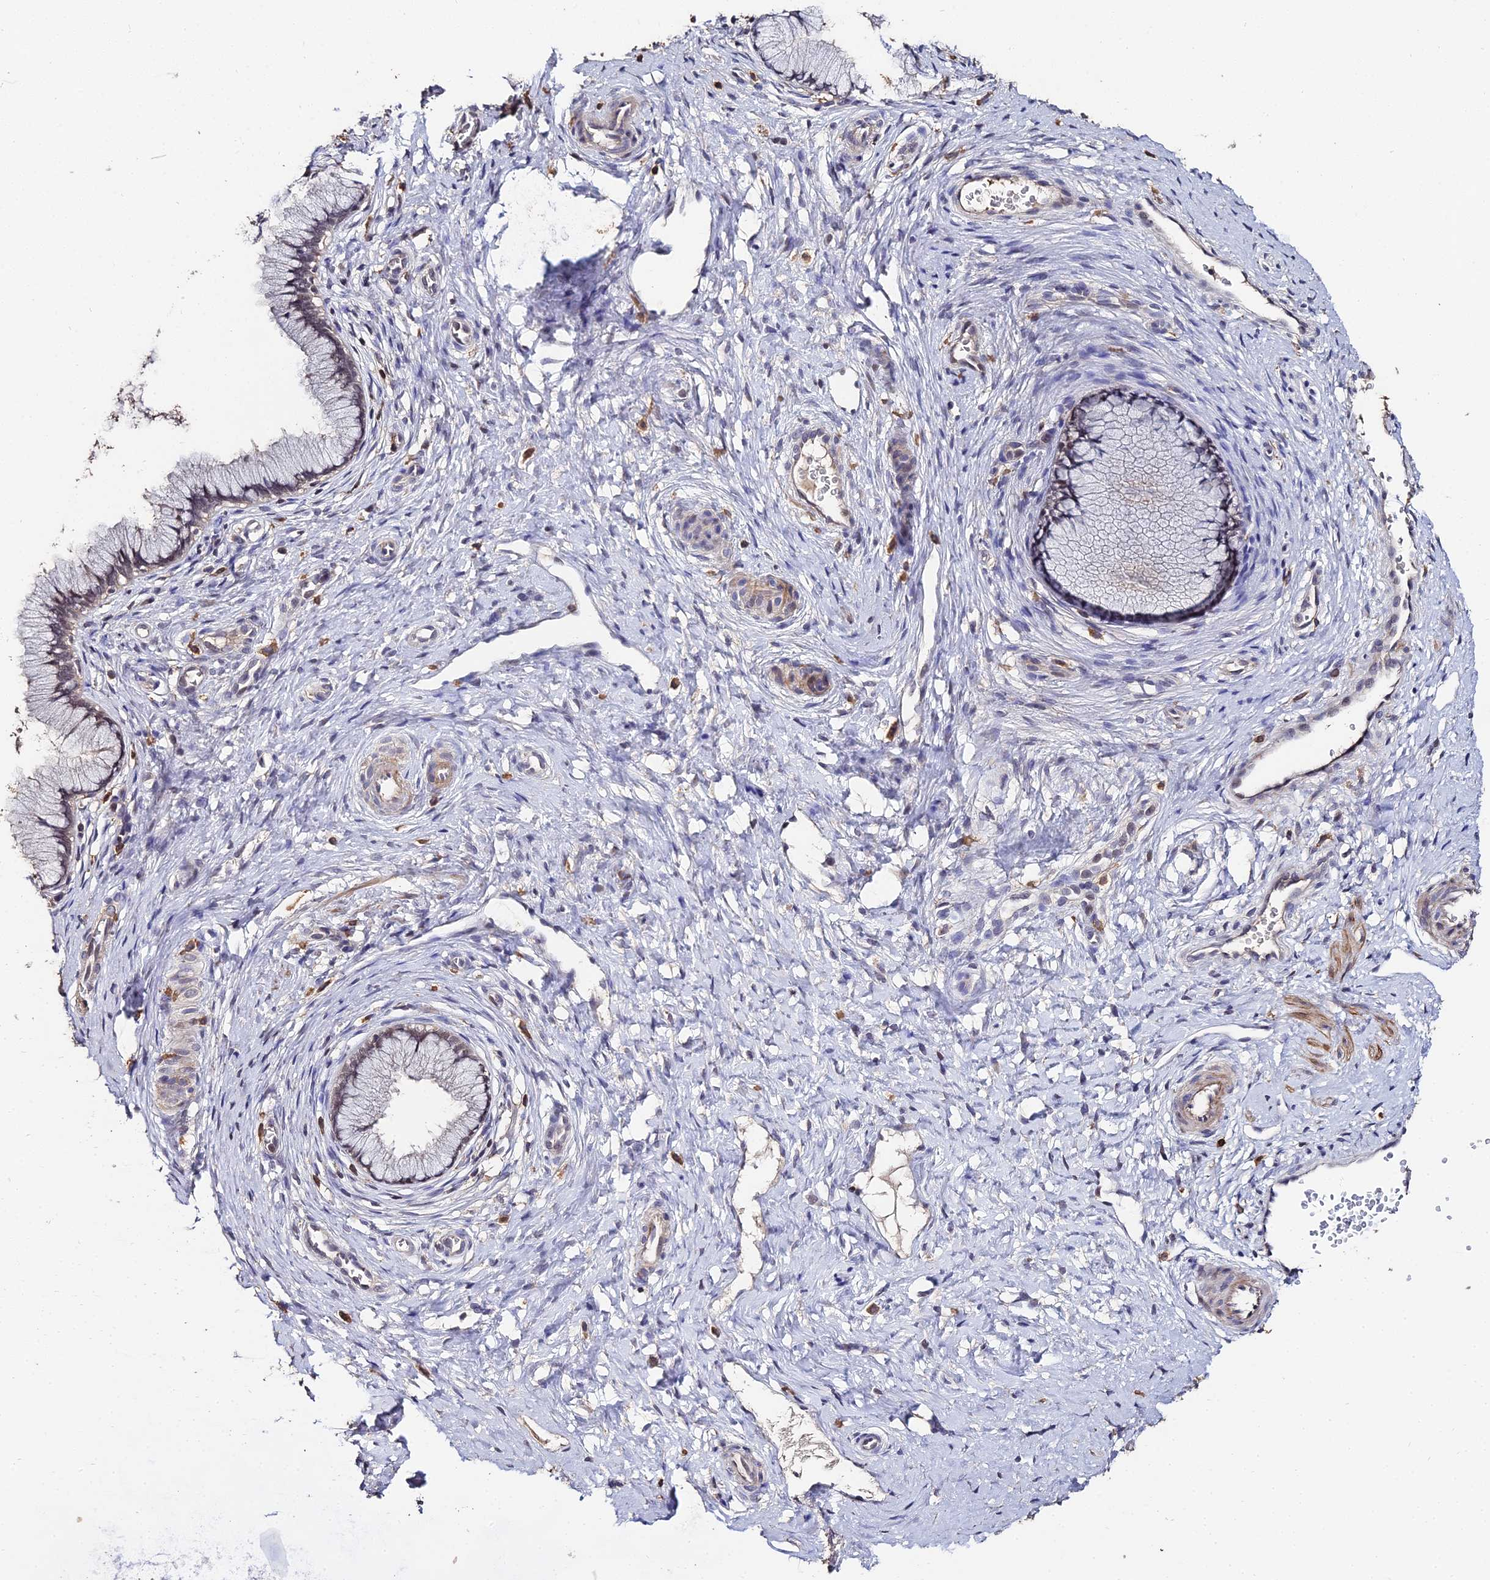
{"staining": {"intensity": "weak", "quantity": "25%-75%", "location": "cytoplasmic/membranous,nuclear"}, "tissue": "cervix", "cell_type": "Glandular cells", "image_type": "normal", "snomed": [{"axis": "morphology", "description": "Normal tissue, NOS"}, {"axis": "topography", "description": "Cervix"}], "caption": "This is a micrograph of immunohistochemistry staining of unremarkable cervix, which shows weak positivity in the cytoplasmic/membranous,nuclear of glandular cells.", "gene": "LSM5", "patient": {"sex": "female", "age": 36}}